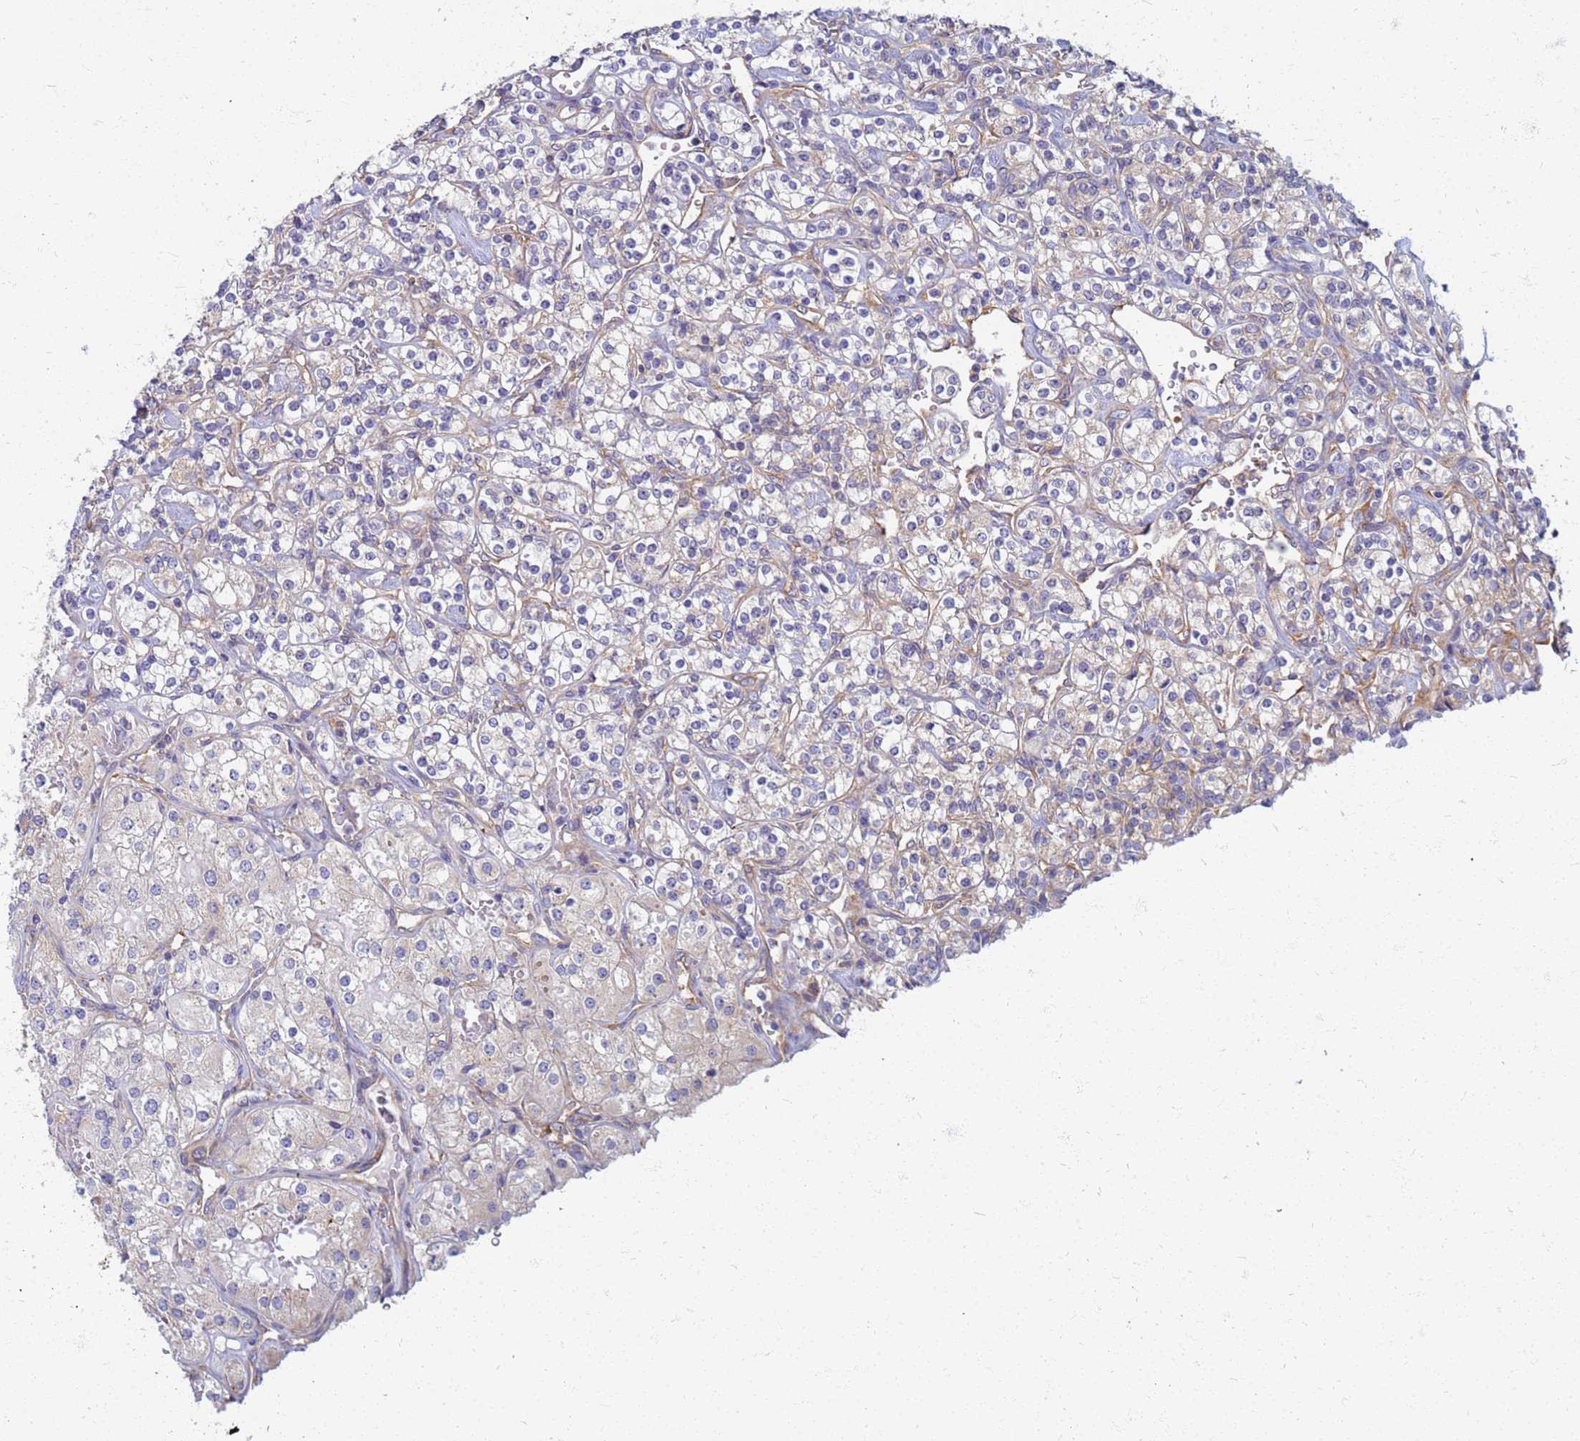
{"staining": {"intensity": "negative", "quantity": "none", "location": "none"}, "tissue": "renal cancer", "cell_type": "Tumor cells", "image_type": "cancer", "snomed": [{"axis": "morphology", "description": "Adenocarcinoma, NOS"}, {"axis": "topography", "description": "Kidney"}], "caption": "DAB immunohistochemical staining of human adenocarcinoma (renal) demonstrates no significant positivity in tumor cells.", "gene": "EEA1", "patient": {"sex": "male", "age": 77}}